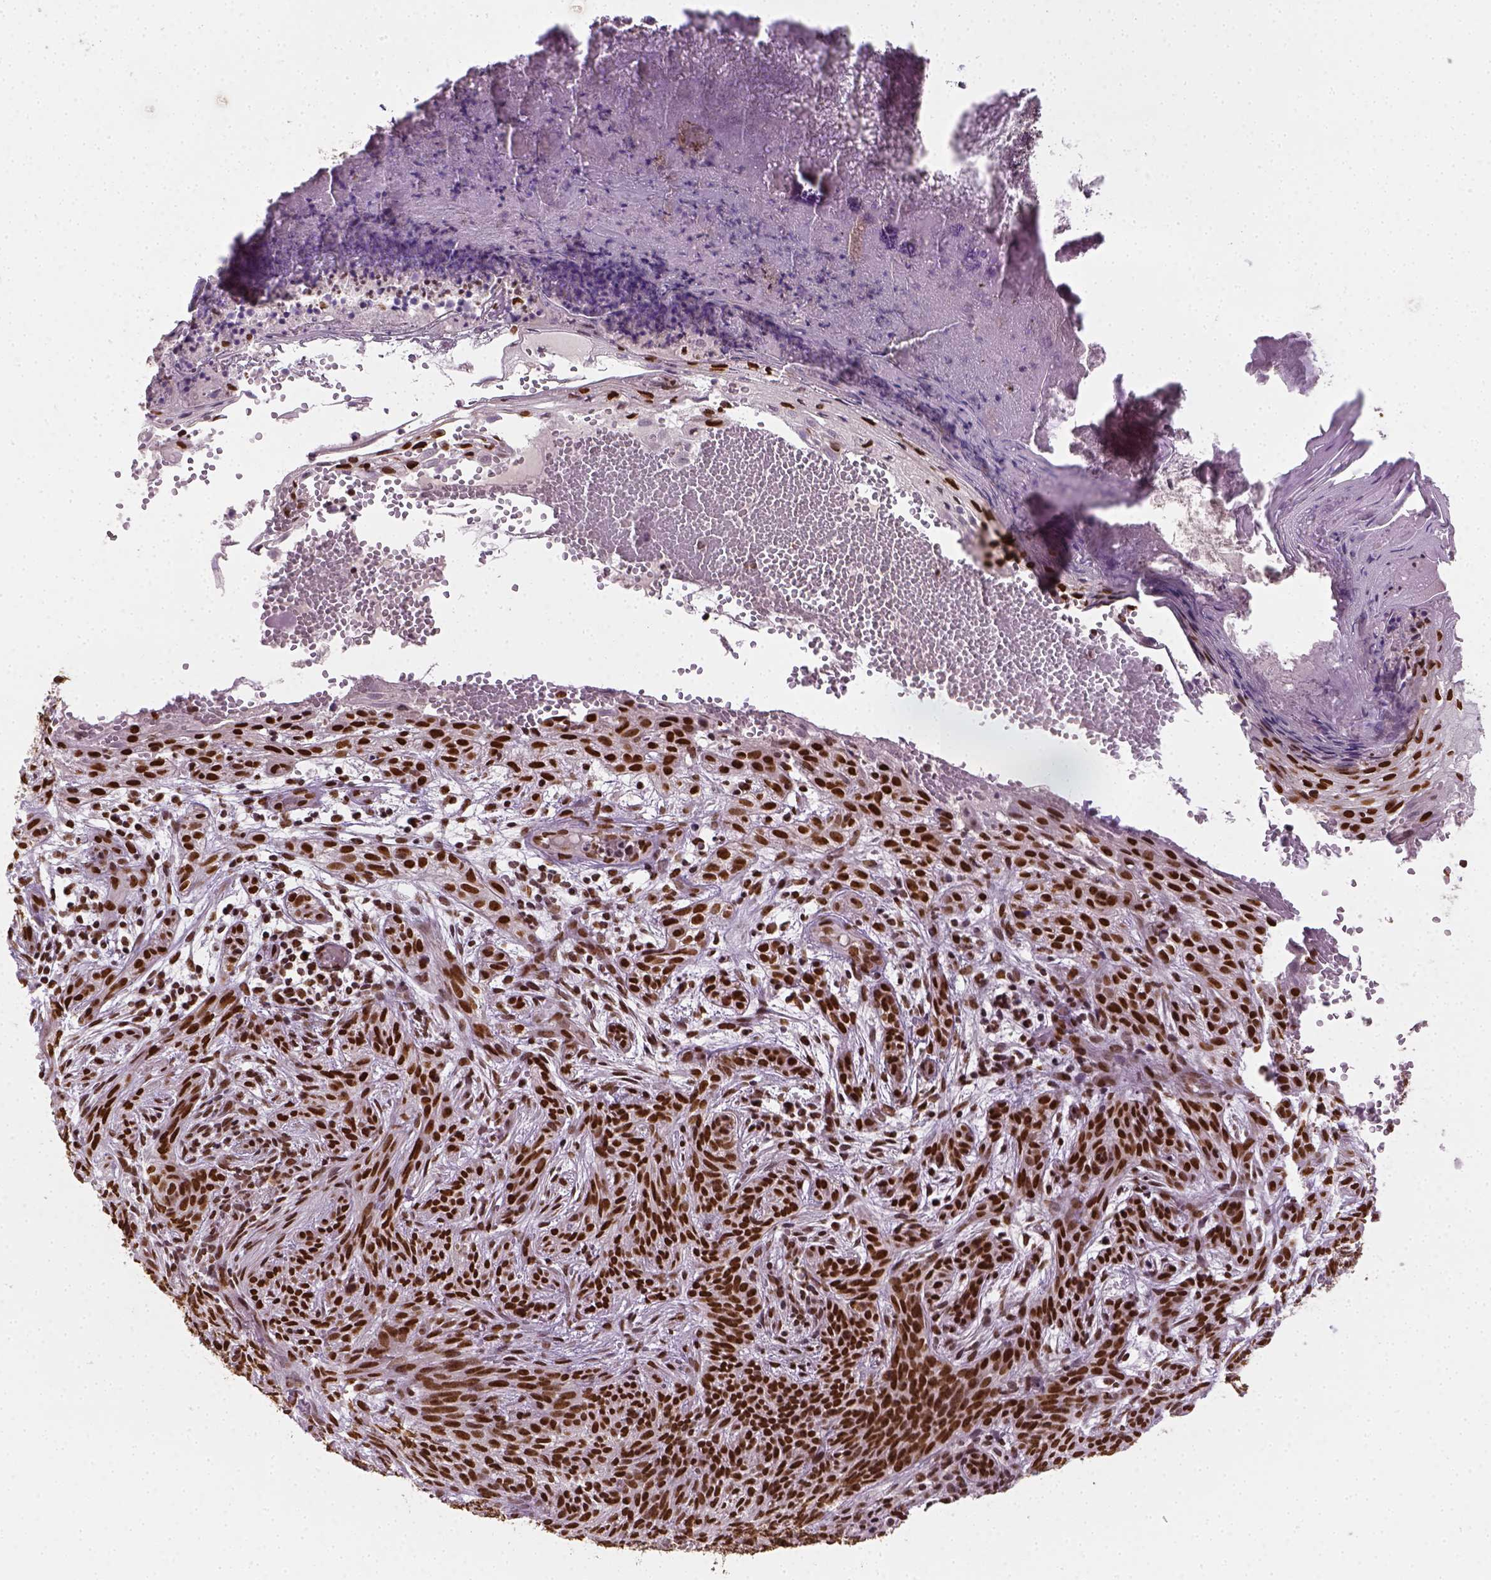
{"staining": {"intensity": "strong", "quantity": ">75%", "location": "nuclear"}, "tissue": "skin cancer", "cell_type": "Tumor cells", "image_type": "cancer", "snomed": [{"axis": "morphology", "description": "Basal cell carcinoma"}, {"axis": "topography", "description": "Skin"}], "caption": "Skin cancer (basal cell carcinoma) stained for a protein shows strong nuclear positivity in tumor cells.", "gene": "FANCE", "patient": {"sex": "male", "age": 84}}